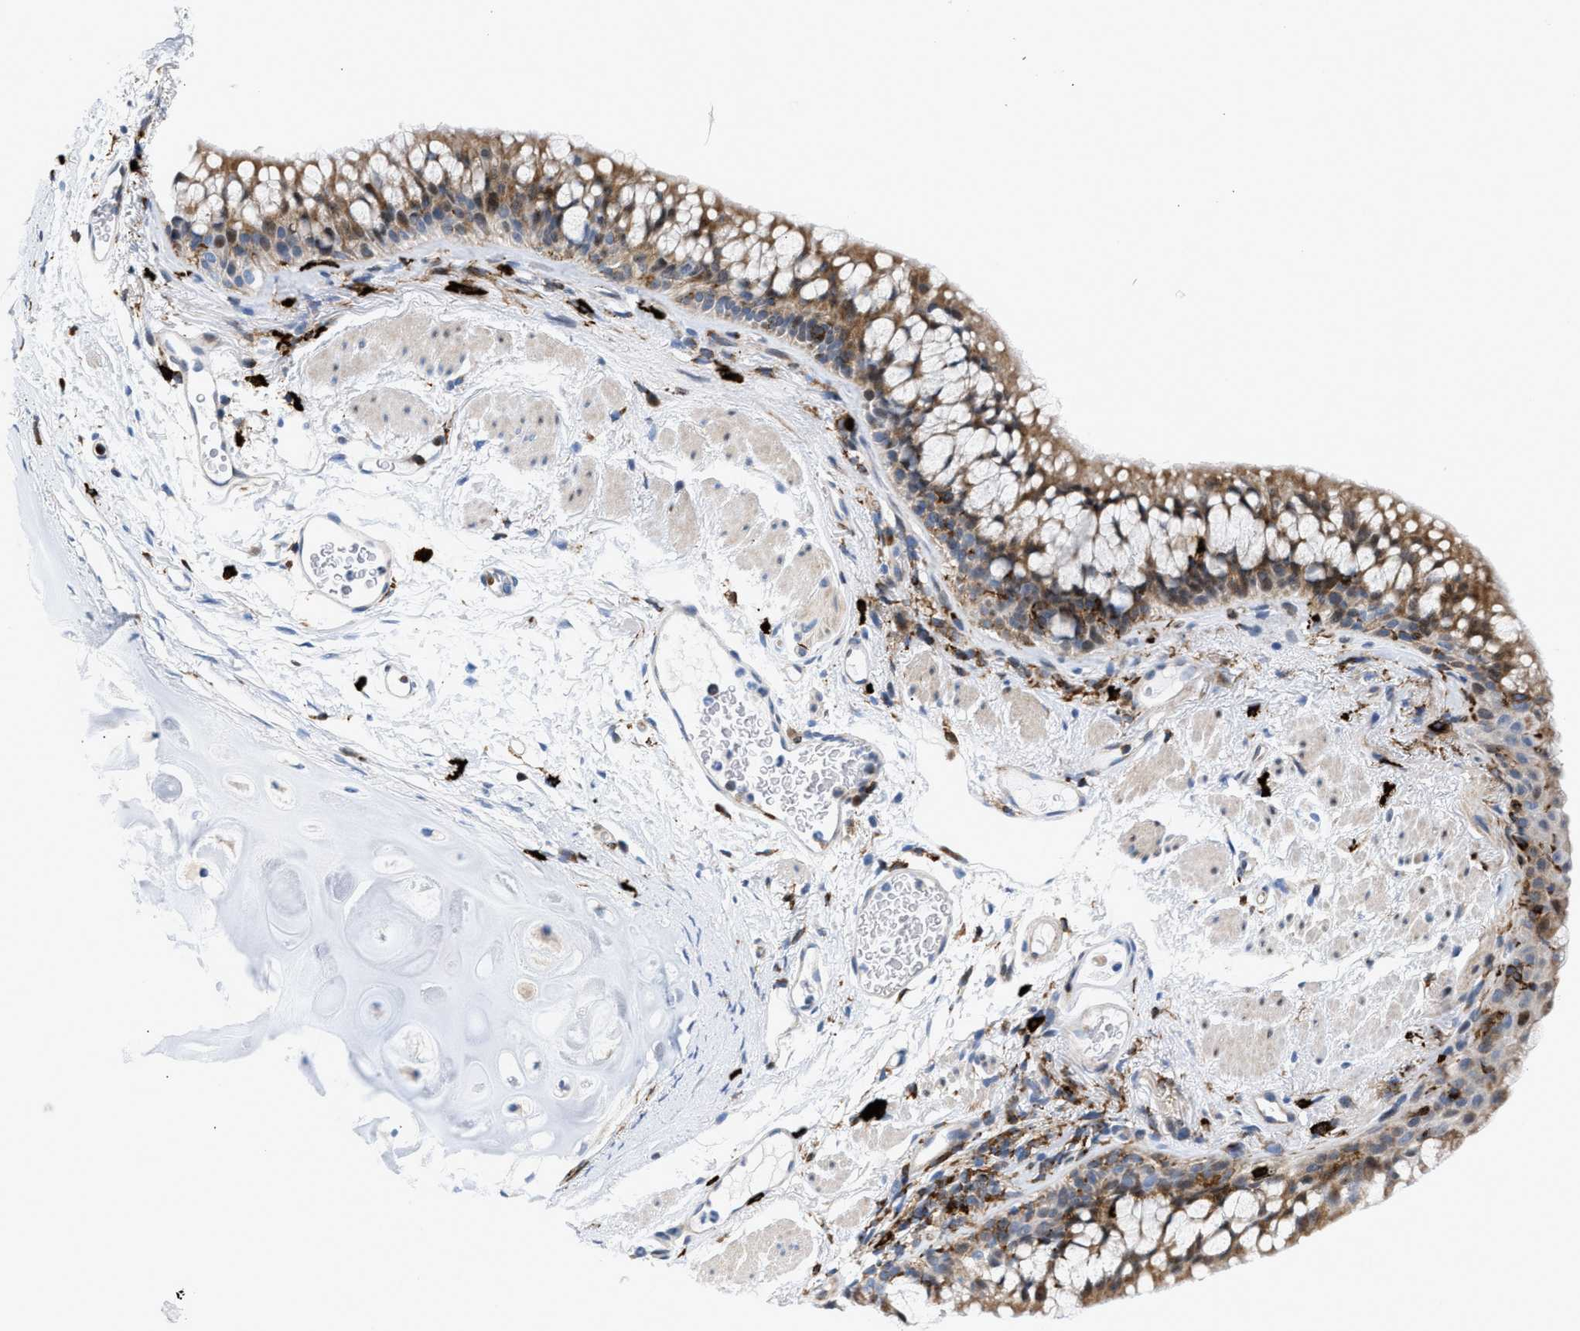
{"staining": {"intensity": "moderate", "quantity": ">75%", "location": "cytoplasmic/membranous"}, "tissue": "bronchus", "cell_type": "Respiratory epithelial cells", "image_type": "normal", "snomed": [{"axis": "morphology", "description": "Normal tissue, NOS"}, {"axis": "topography", "description": "Cartilage tissue"}, {"axis": "topography", "description": "Bronchus"}], "caption": "The immunohistochemical stain shows moderate cytoplasmic/membranous staining in respiratory epithelial cells of unremarkable bronchus.", "gene": "ATP9A", "patient": {"sex": "female", "age": 53}}